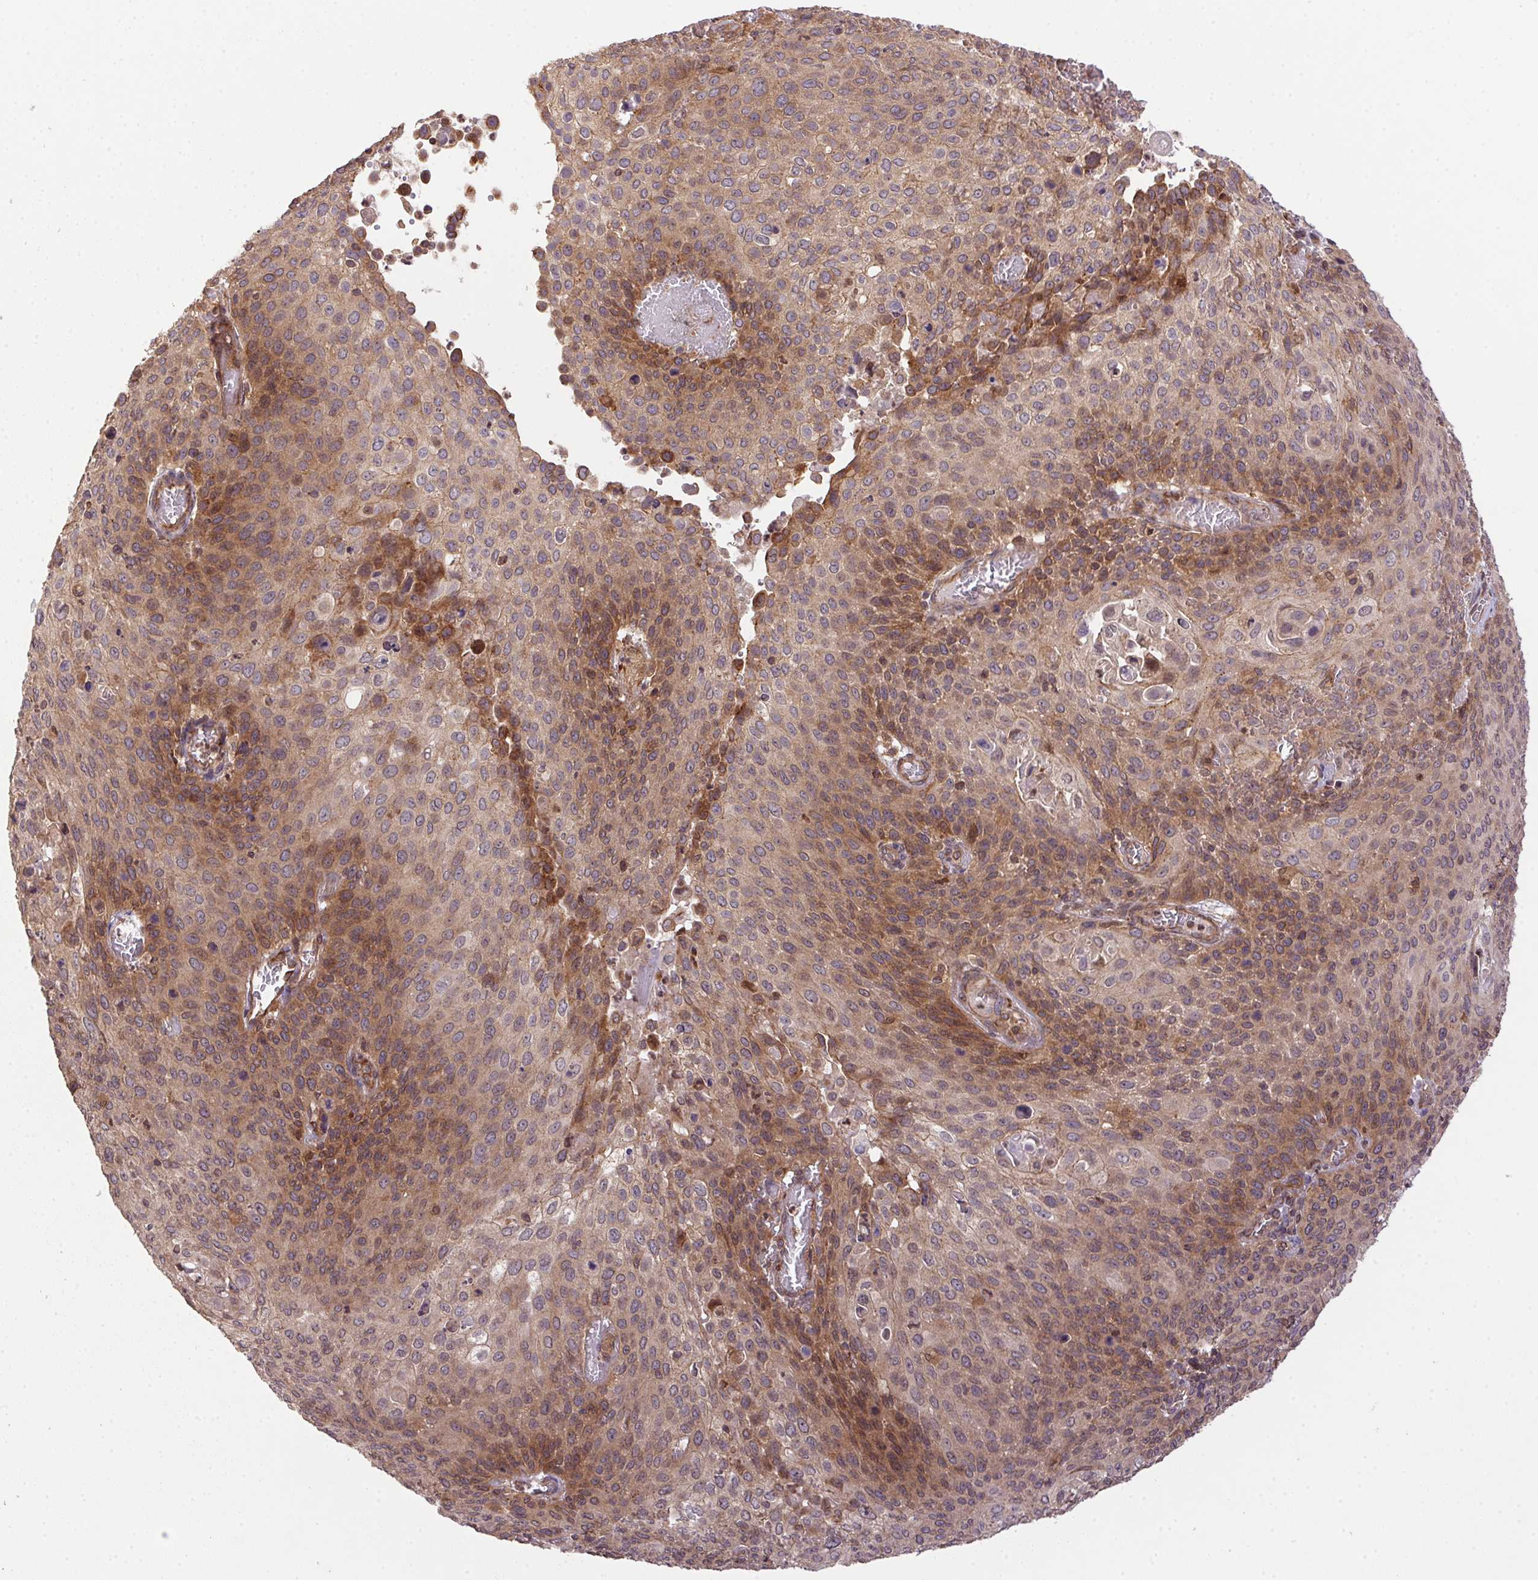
{"staining": {"intensity": "moderate", "quantity": "25%-75%", "location": "cytoplasmic/membranous,nuclear"}, "tissue": "breast cancer", "cell_type": "Tumor cells", "image_type": "cancer", "snomed": [{"axis": "morphology", "description": "Duct carcinoma"}, {"axis": "topography", "description": "Breast"}], "caption": "Immunohistochemistry (IHC) of breast cancer (infiltrating ductal carcinoma) shows medium levels of moderate cytoplasmic/membranous and nuclear staining in about 25%-75% of tumor cells.", "gene": "MEX3D", "patient": {"sex": "female", "age": 80}}